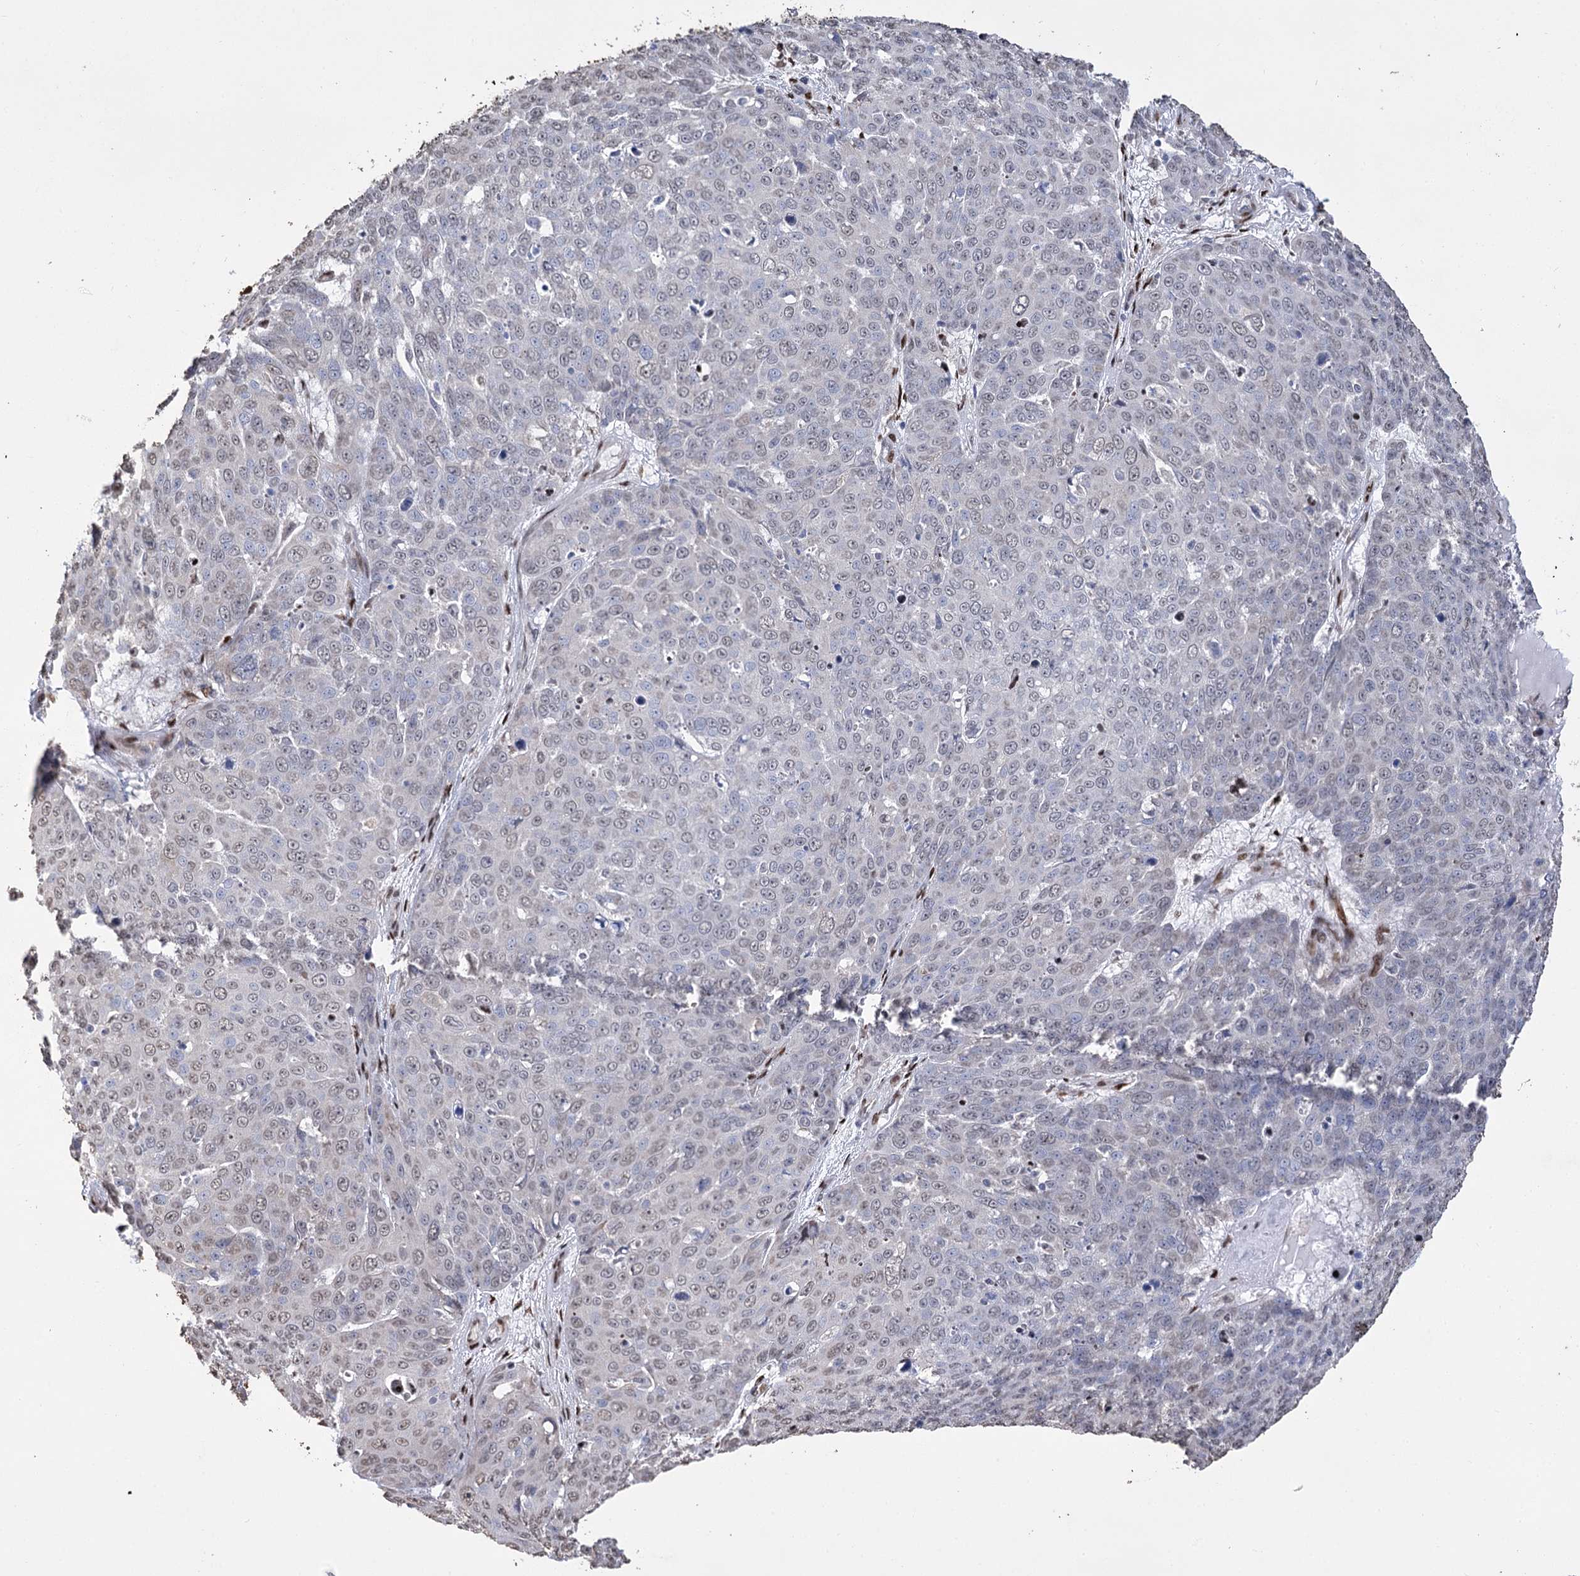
{"staining": {"intensity": "weak", "quantity": "<25%", "location": "nuclear"}, "tissue": "skin cancer", "cell_type": "Tumor cells", "image_type": "cancer", "snomed": [{"axis": "morphology", "description": "Squamous cell carcinoma, NOS"}, {"axis": "topography", "description": "Skin"}], "caption": "Immunohistochemistry photomicrograph of neoplastic tissue: human skin cancer stained with DAB displays no significant protein expression in tumor cells. (Stains: DAB IHC with hematoxylin counter stain, Microscopy: brightfield microscopy at high magnification).", "gene": "NFU1", "patient": {"sex": "male", "age": 71}}